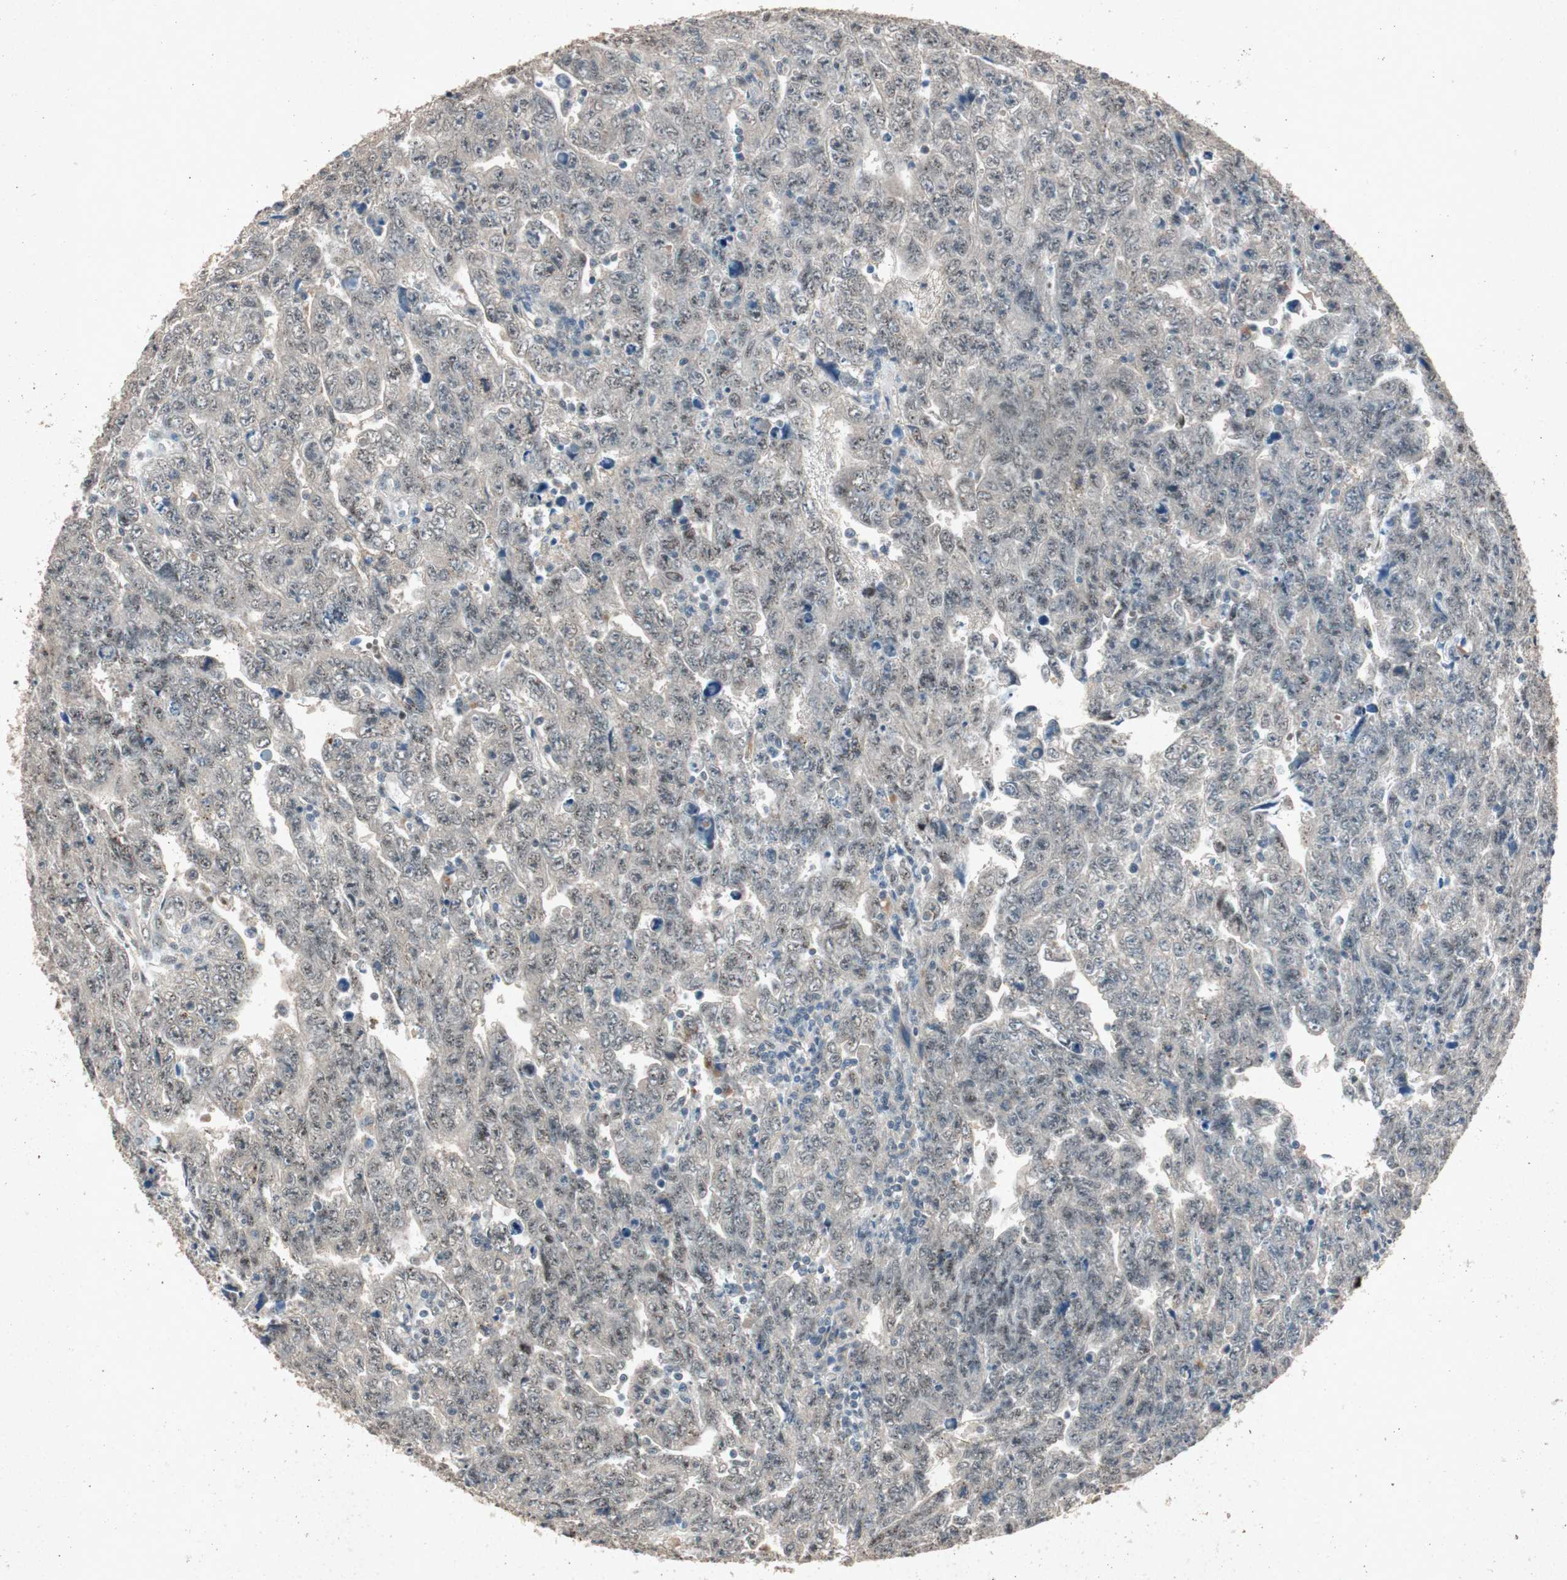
{"staining": {"intensity": "weak", "quantity": "25%-75%", "location": "nuclear"}, "tissue": "testis cancer", "cell_type": "Tumor cells", "image_type": "cancer", "snomed": [{"axis": "morphology", "description": "Carcinoma, Embryonal, NOS"}, {"axis": "topography", "description": "Testis"}], "caption": "Tumor cells reveal low levels of weak nuclear expression in approximately 25%-75% of cells in human testis embryonal carcinoma.", "gene": "PML", "patient": {"sex": "male", "age": 28}}